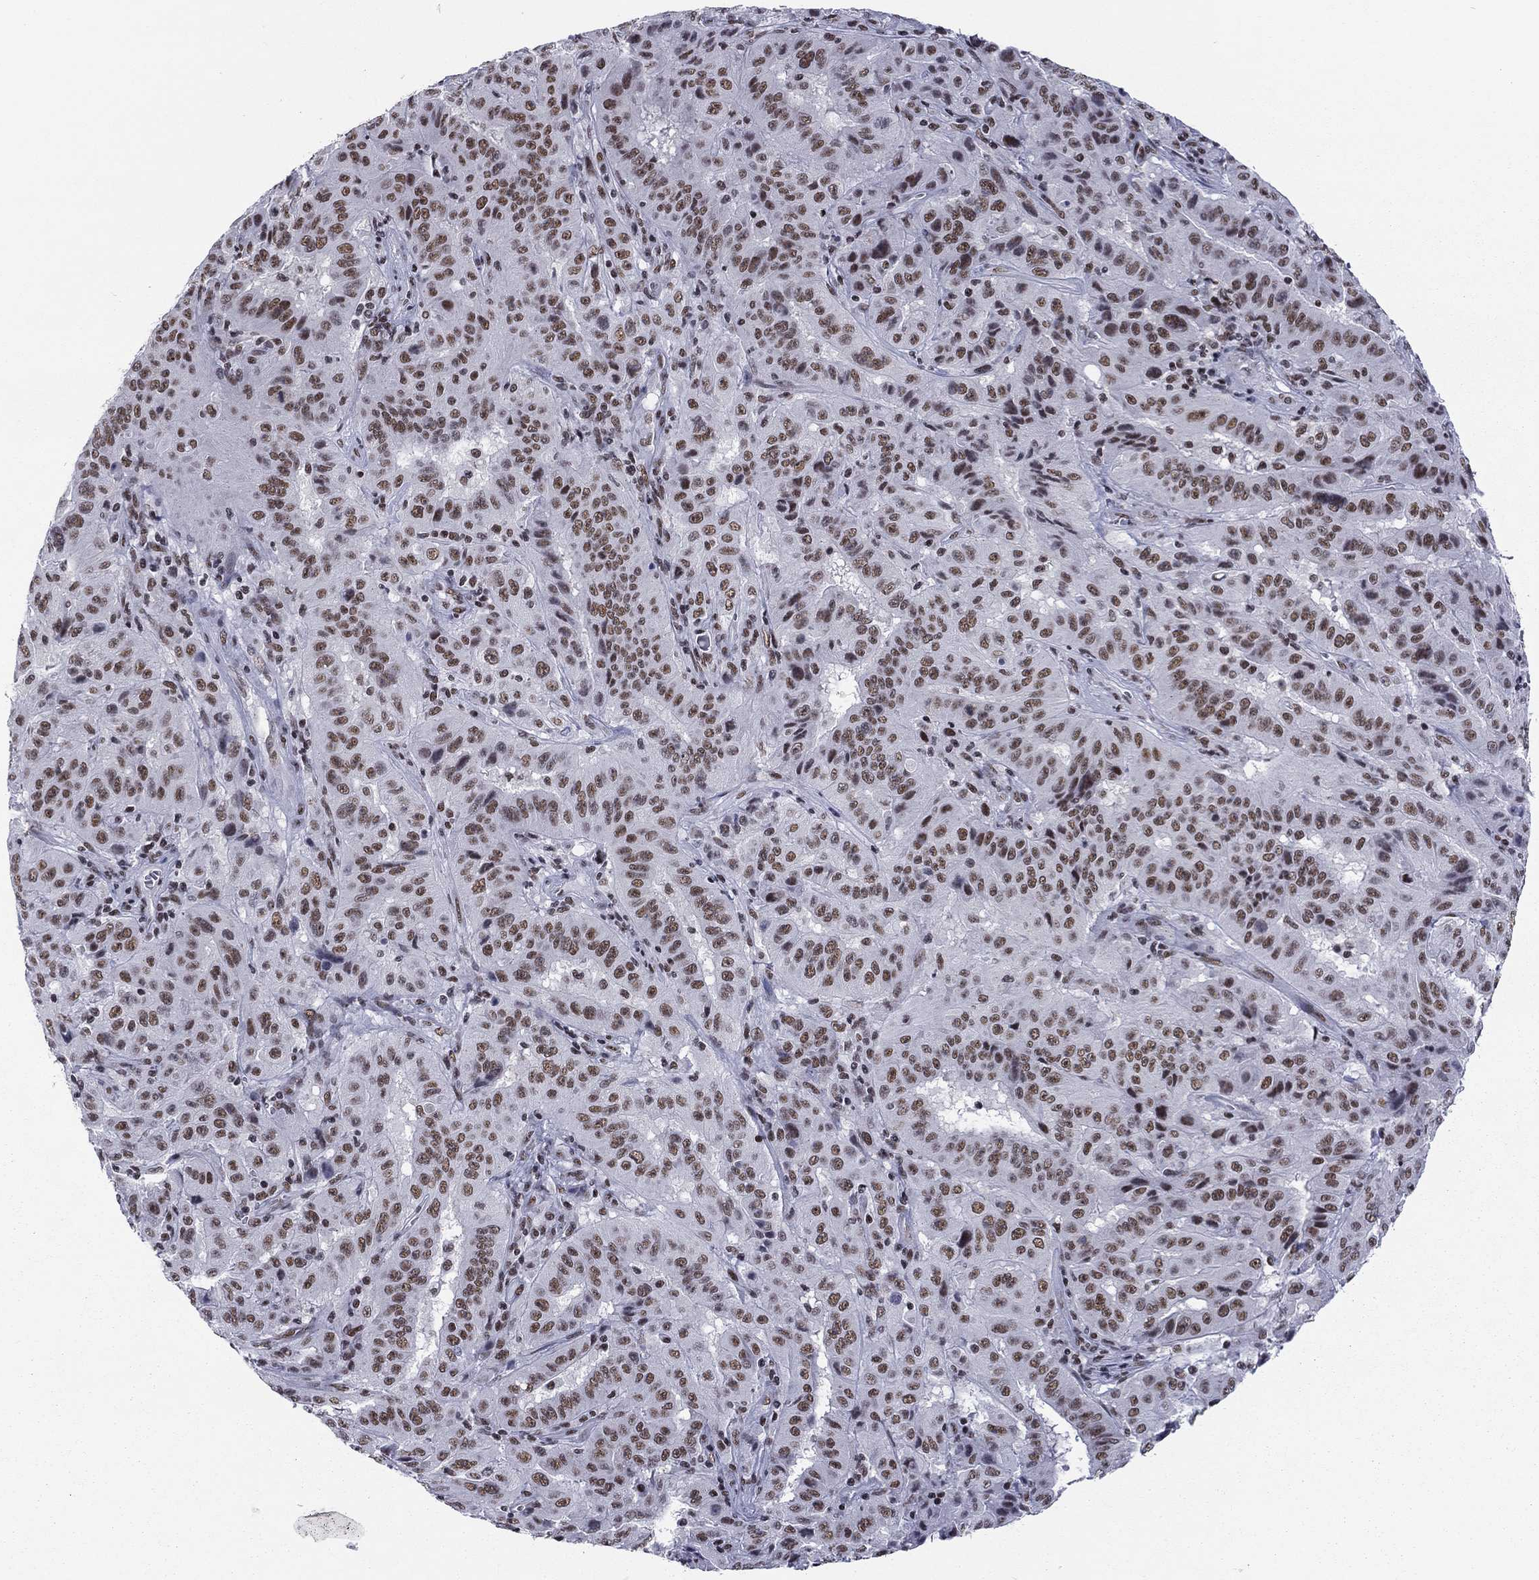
{"staining": {"intensity": "moderate", "quantity": ">75%", "location": "nuclear"}, "tissue": "pancreatic cancer", "cell_type": "Tumor cells", "image_type": "cancer", "snomed": [{"axis": "morphology", "description": "Adenocarcinoma, NOS"}, {"axis": "topography", "description": "Pancreas"}], "caption": "This is a histology image of immunohistochemistry staining of adenocarcinoma (pancreatic), which shows moderate staining in the nuclear of tumor cells.", "gene": "ETV5", "patient": {"sex": "male", "age": 63}}